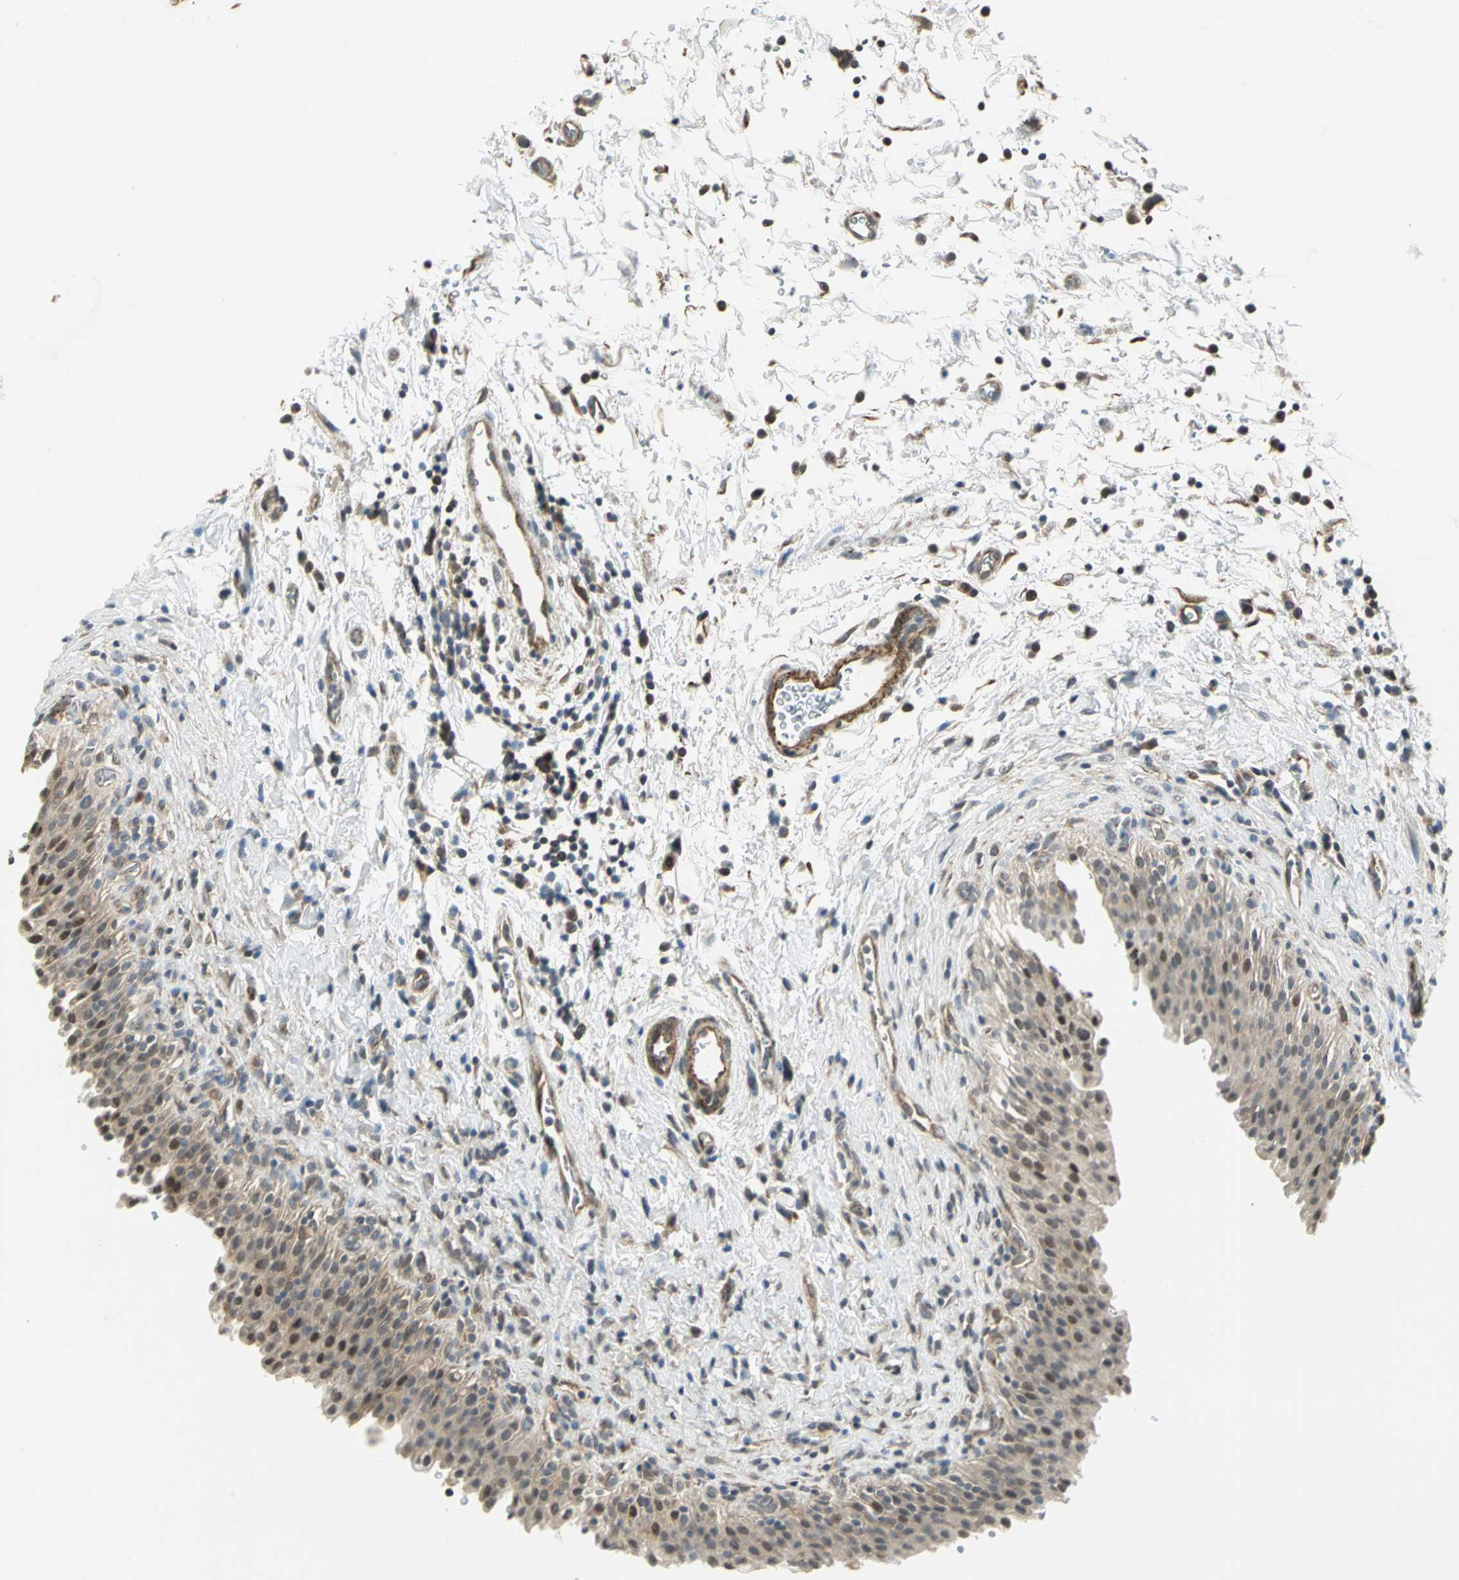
{"staining": {"intensity": "weak", "quantity": ">75%", "location": "cytoplasmic/membranous,nuclear"}, "tissue": "urinary bladder", "cell_type": "Urothelial cells", "image_type": "normal", "snomed": [{"axis": "morphology", "description": "Normal tissue, NOS"}, {"axis": "topography", "description": "Urinary bladder"}], "caption": "Urinary bladder stained with a brown dye demonstrates weak cytoplasmic/membranous,nuclear positive expression in approximately >75% of urothelial cells.", "gene": "PLAGL2", "patient": {"sex": "male", "age": 51}}